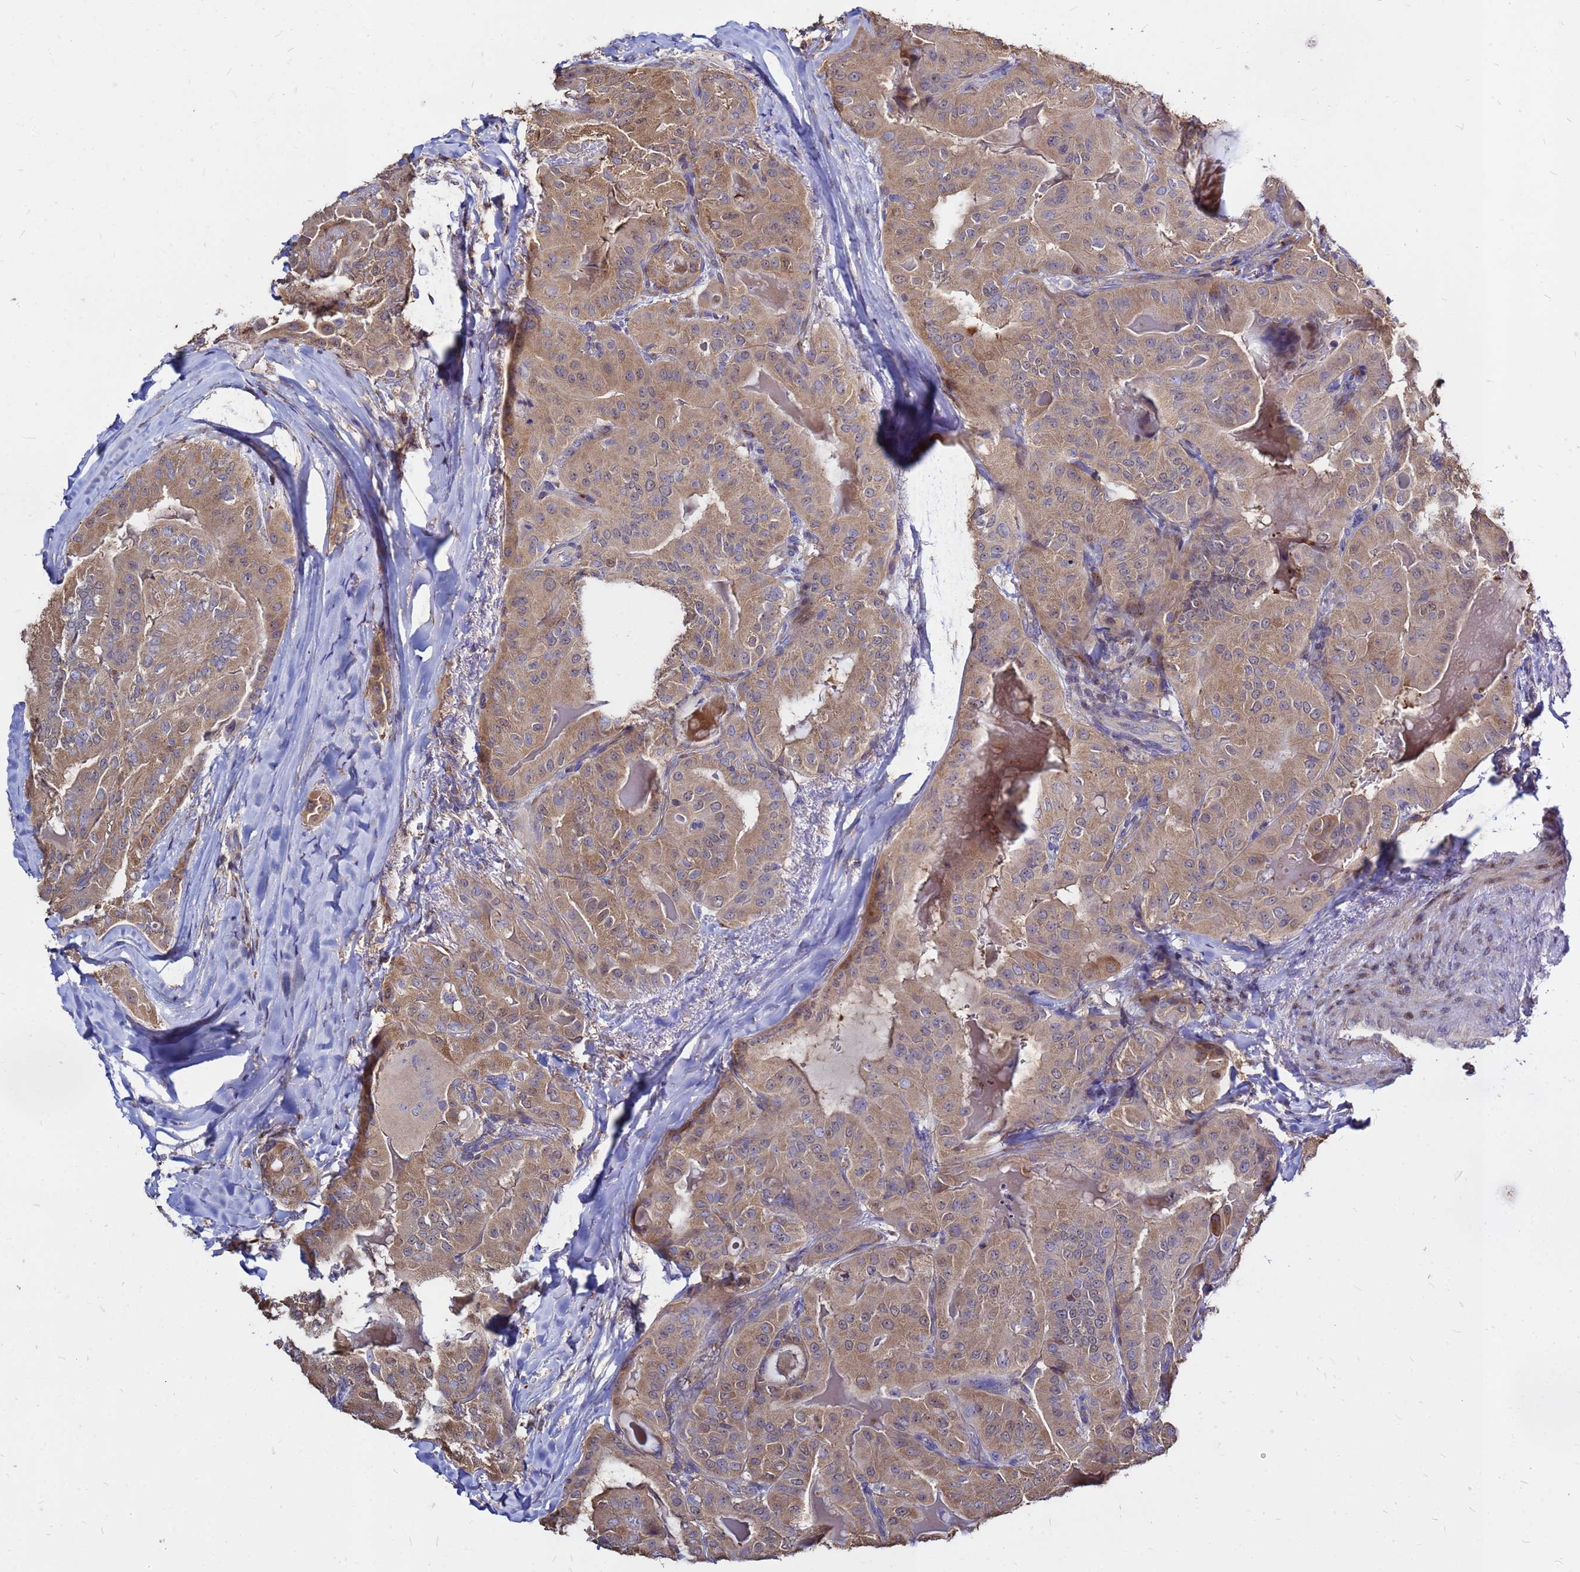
{"staining": {"intensity": "moderate", "quantity": ">75%", "location": "cytoplasmic/membranous"}, "tissue": "thyroid cancer", "cell_type": "Tumor cells", "image_type": "cancer", "snomed": [{"axis": "morphology", "description": "Papillary adenocarcinoma, NOS"}, {"axis": "topography", "description": "Thyroid gland"}], "caption": "Tumor cells display medium levels of moderate cytoplasmic/membranous expression in about >75% of cells in thyroid cancer. The staining is performed using DAB brown chromogen to label protein expression. The nuclei are counter-stained blue using hematoxylin.", "gene": "MOB2", "patient": {"sex": "female", "age": 68}}